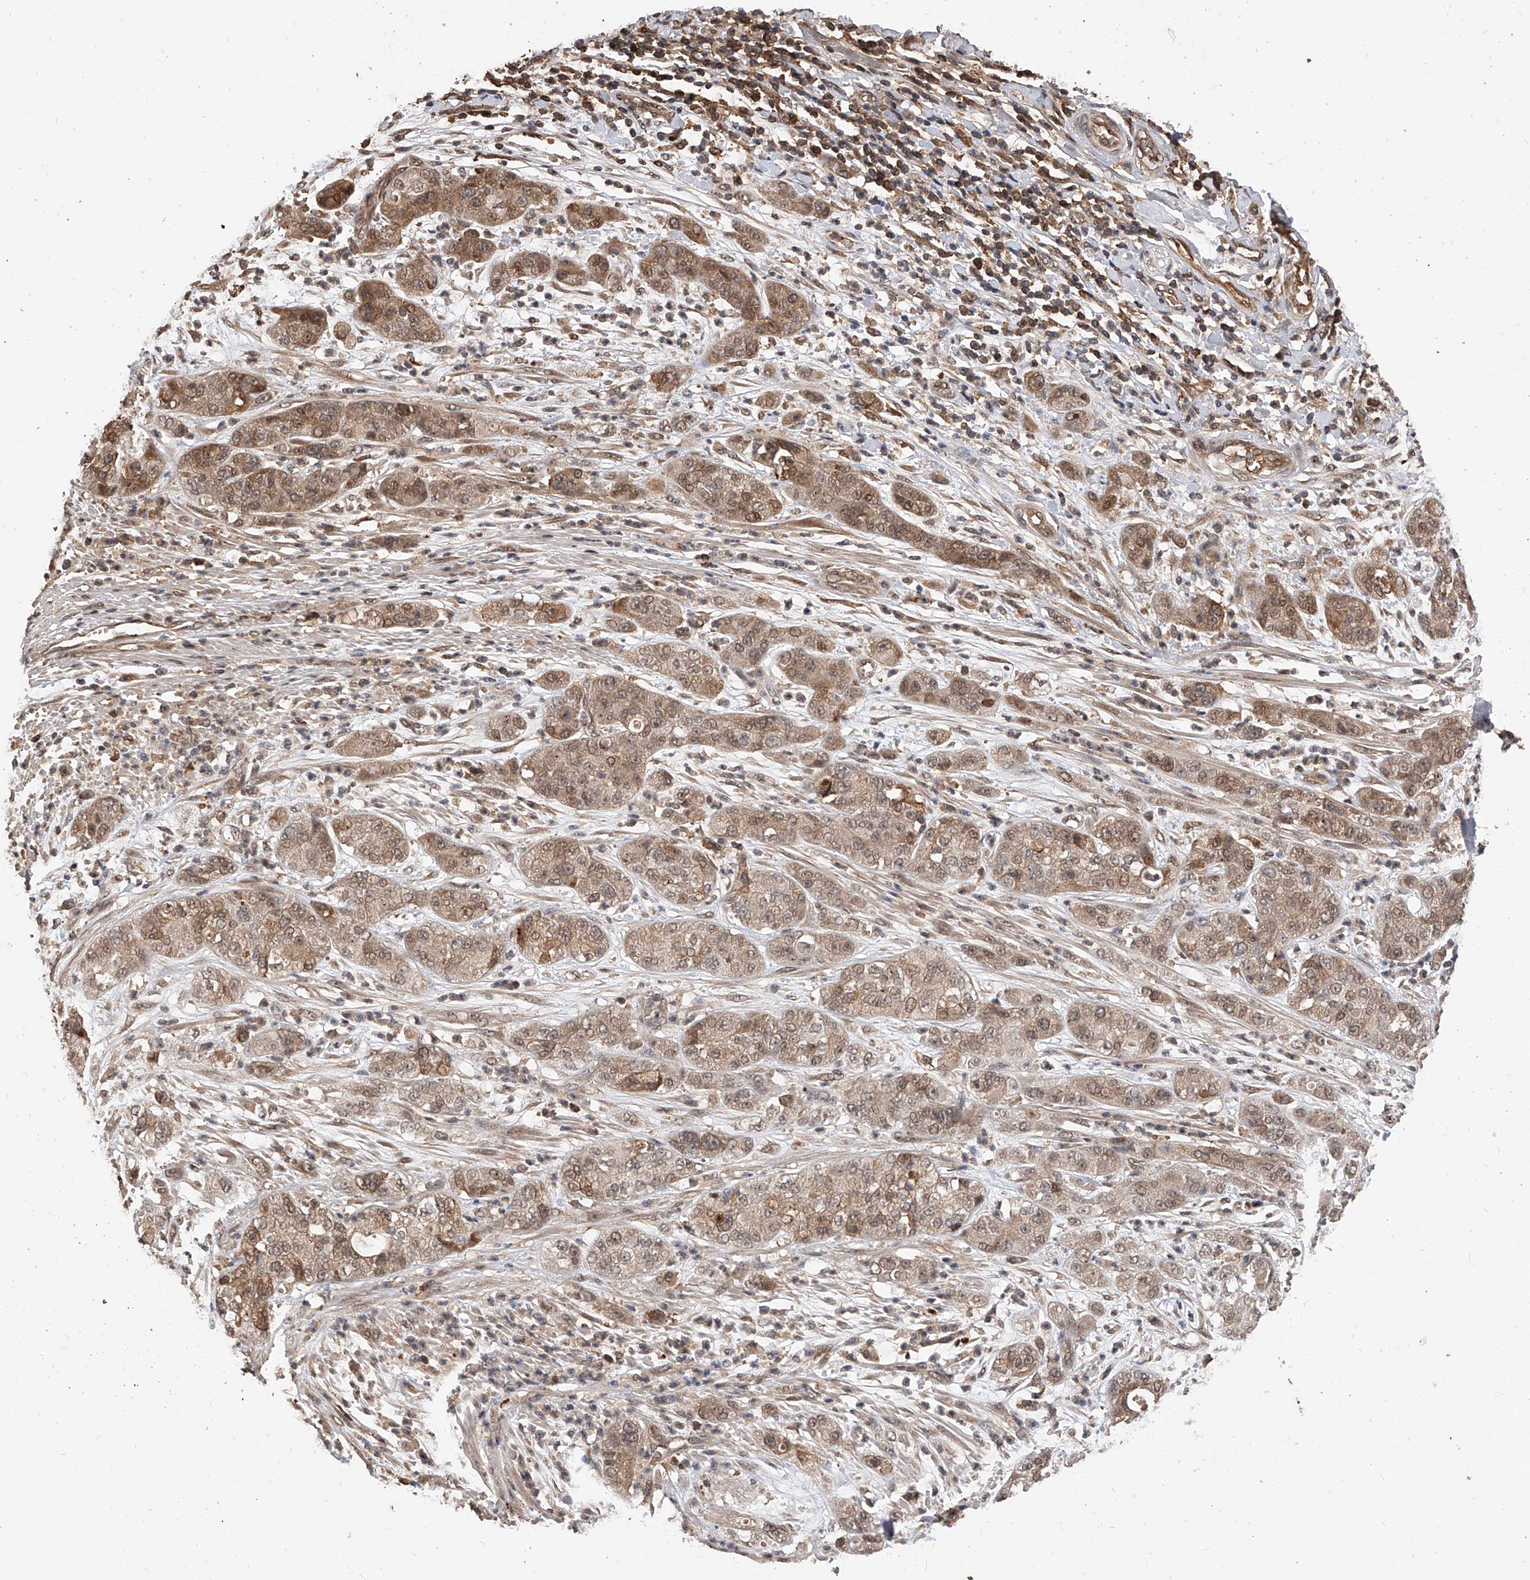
{"staining": {"intensity": "weak", "quantity": ">75%", "location": "cytoplasmic/membranous,nuclear"}, "tissue": "pancreatic cancer", "cell_type": "Tumor cells", "image_type": "cancer", "snomed": [{"axis": "morphology", "description": "Adenocarcinoma, NOS"}, {"axis": "topography", "description": "Pancreas"}], "caption": "Adenocarcinoma (pancreatic) stained for a protein demonstrates weak cytoplasmic/membranous and nuclear positivity in tumor cells. Immunohistochemistry stains the protein of interest in brown and the nuclei are stained blue.", "gene": "CFAP410", "patient": {"sex": "female", "age": 78}}